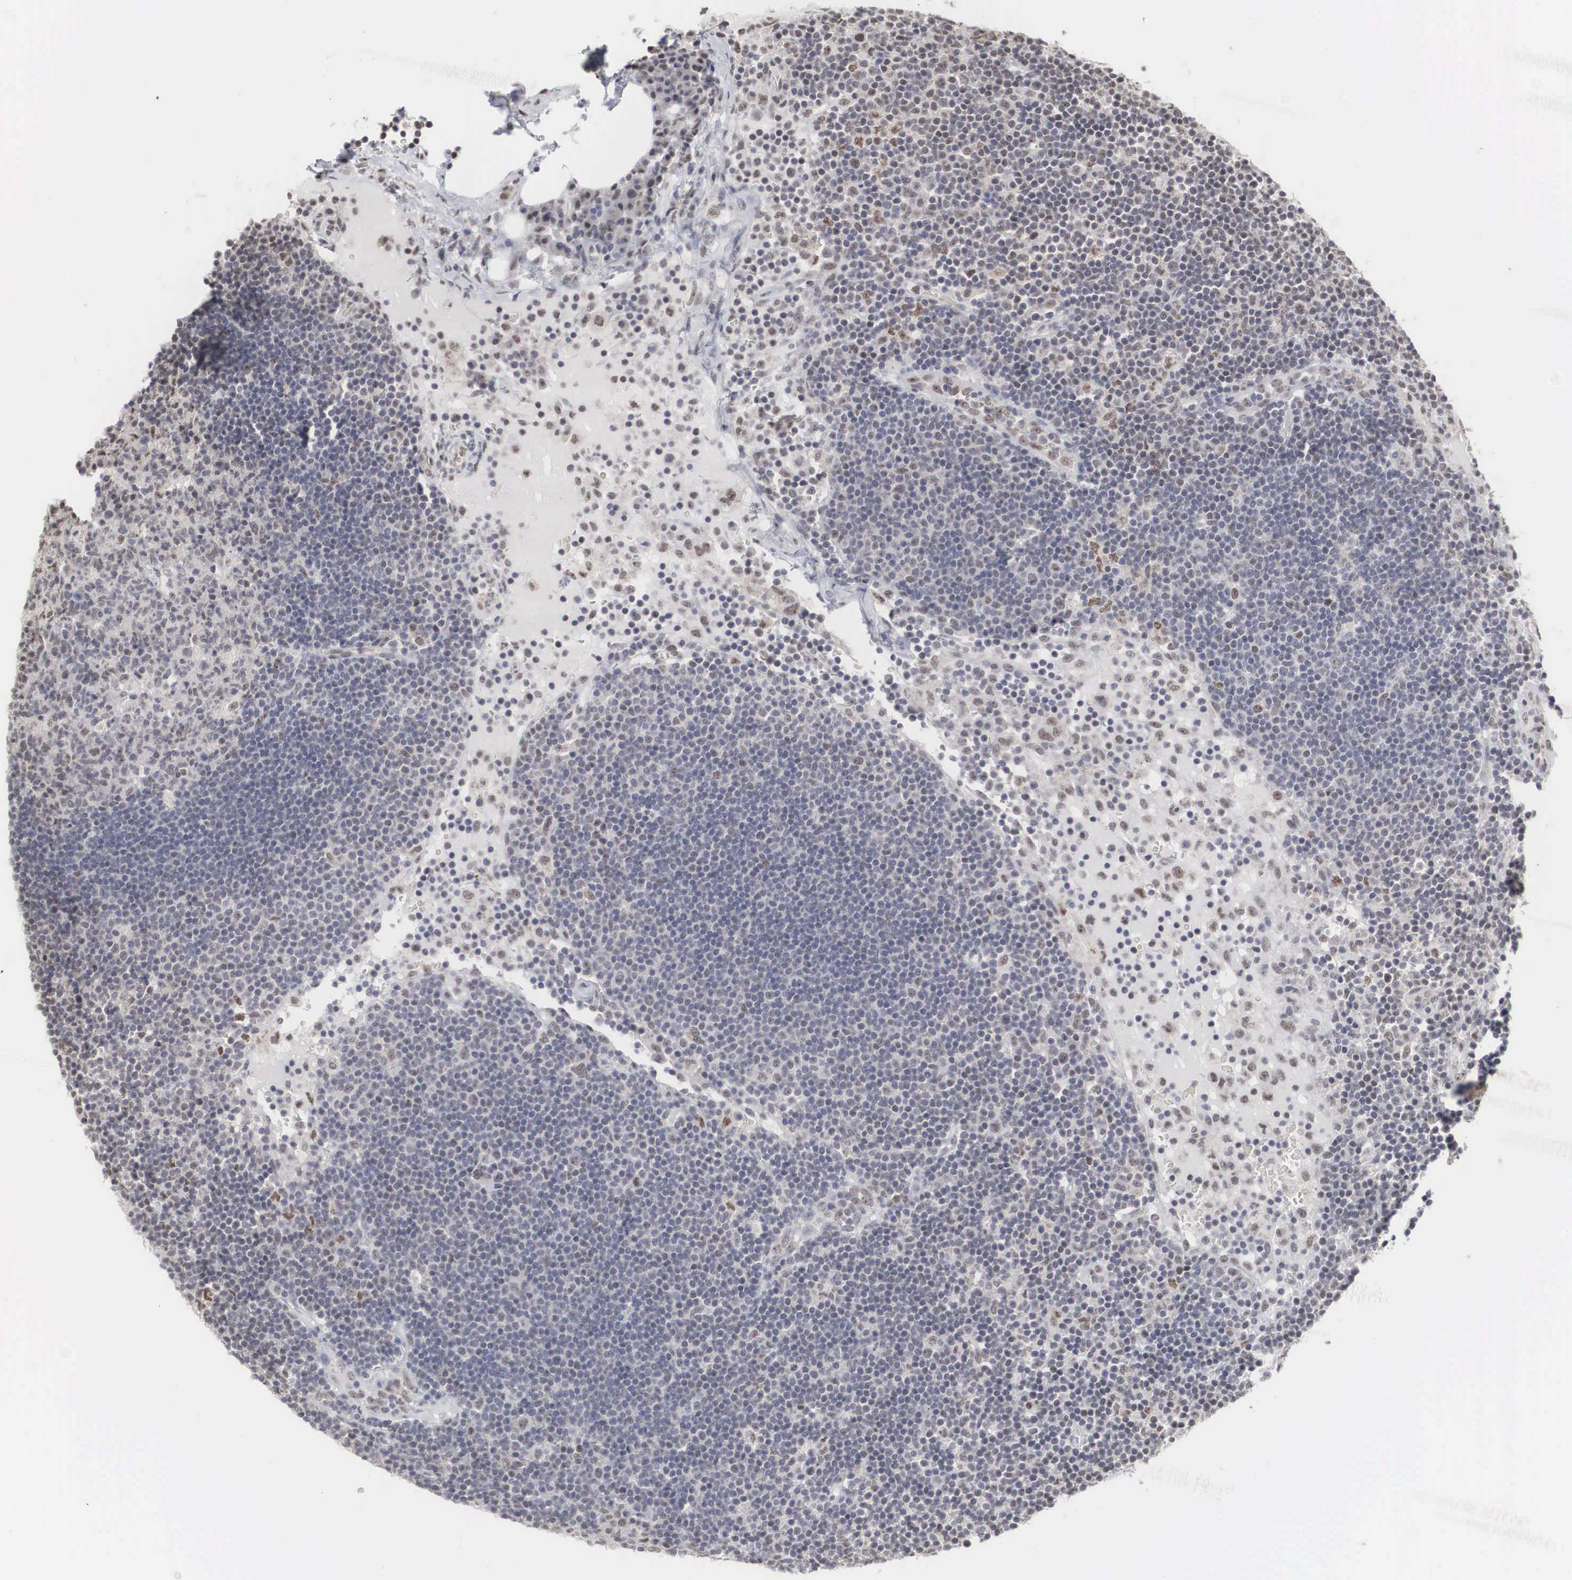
{"staining": {"intensity": "weak", "quantity": "<25%", "location": "nuclear"}, "tissue": "lymph node", "cell_type": "Germinal center cells", "image_type": "normal", "snomed": [{"axis": "morphology", "description": "Normal tissue, NOS"}, {"axis": "topography", "description": "Lymph node"}], "caption": "This is an IHC image of unremarkable human lymph node. There is no expression in germinal center cells.", "gene": "AUTS2", "patient": {"sex": "male", "age": 54}}